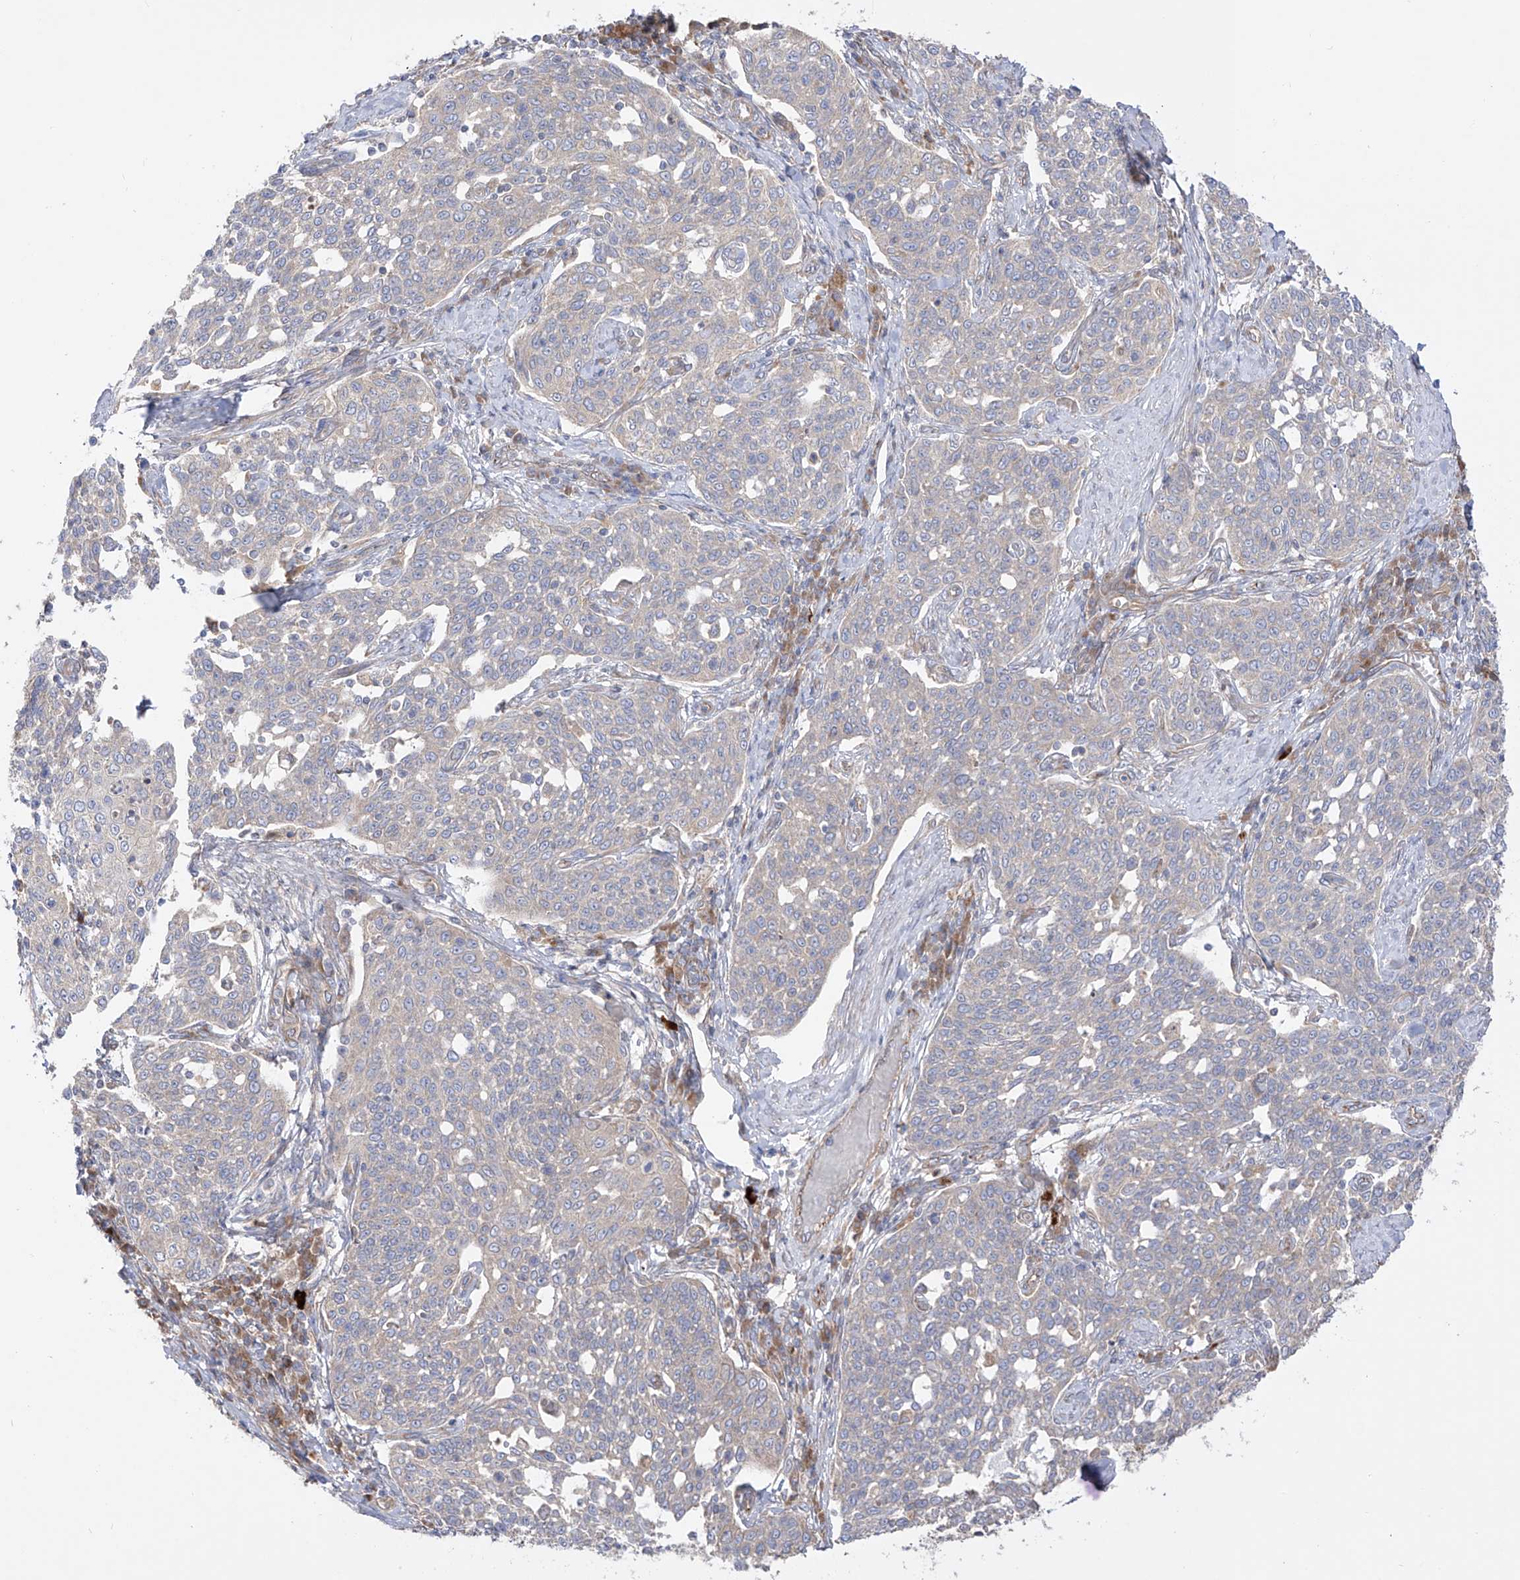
{"staining": {"intensity": "negative", "quantity": "none", "location": "none"}, "tissue": "cervical cancer", "cell_type": "Tumor cells", "image_type": "cancer", "snomed": [{"axis": "morphology", "description": "Squamous cell carcinoma, NOS"}, {"axis": "topography", "description": "Cervix"}], "caption": "High power microscopy photomicrograph of an immunohistochemistry micrograph of squamous cell carcinoma (cervical), revealing no significant expression in tumor cells.", "gene": "YKT6", "patient": {"sex": "female", "age": 34}}